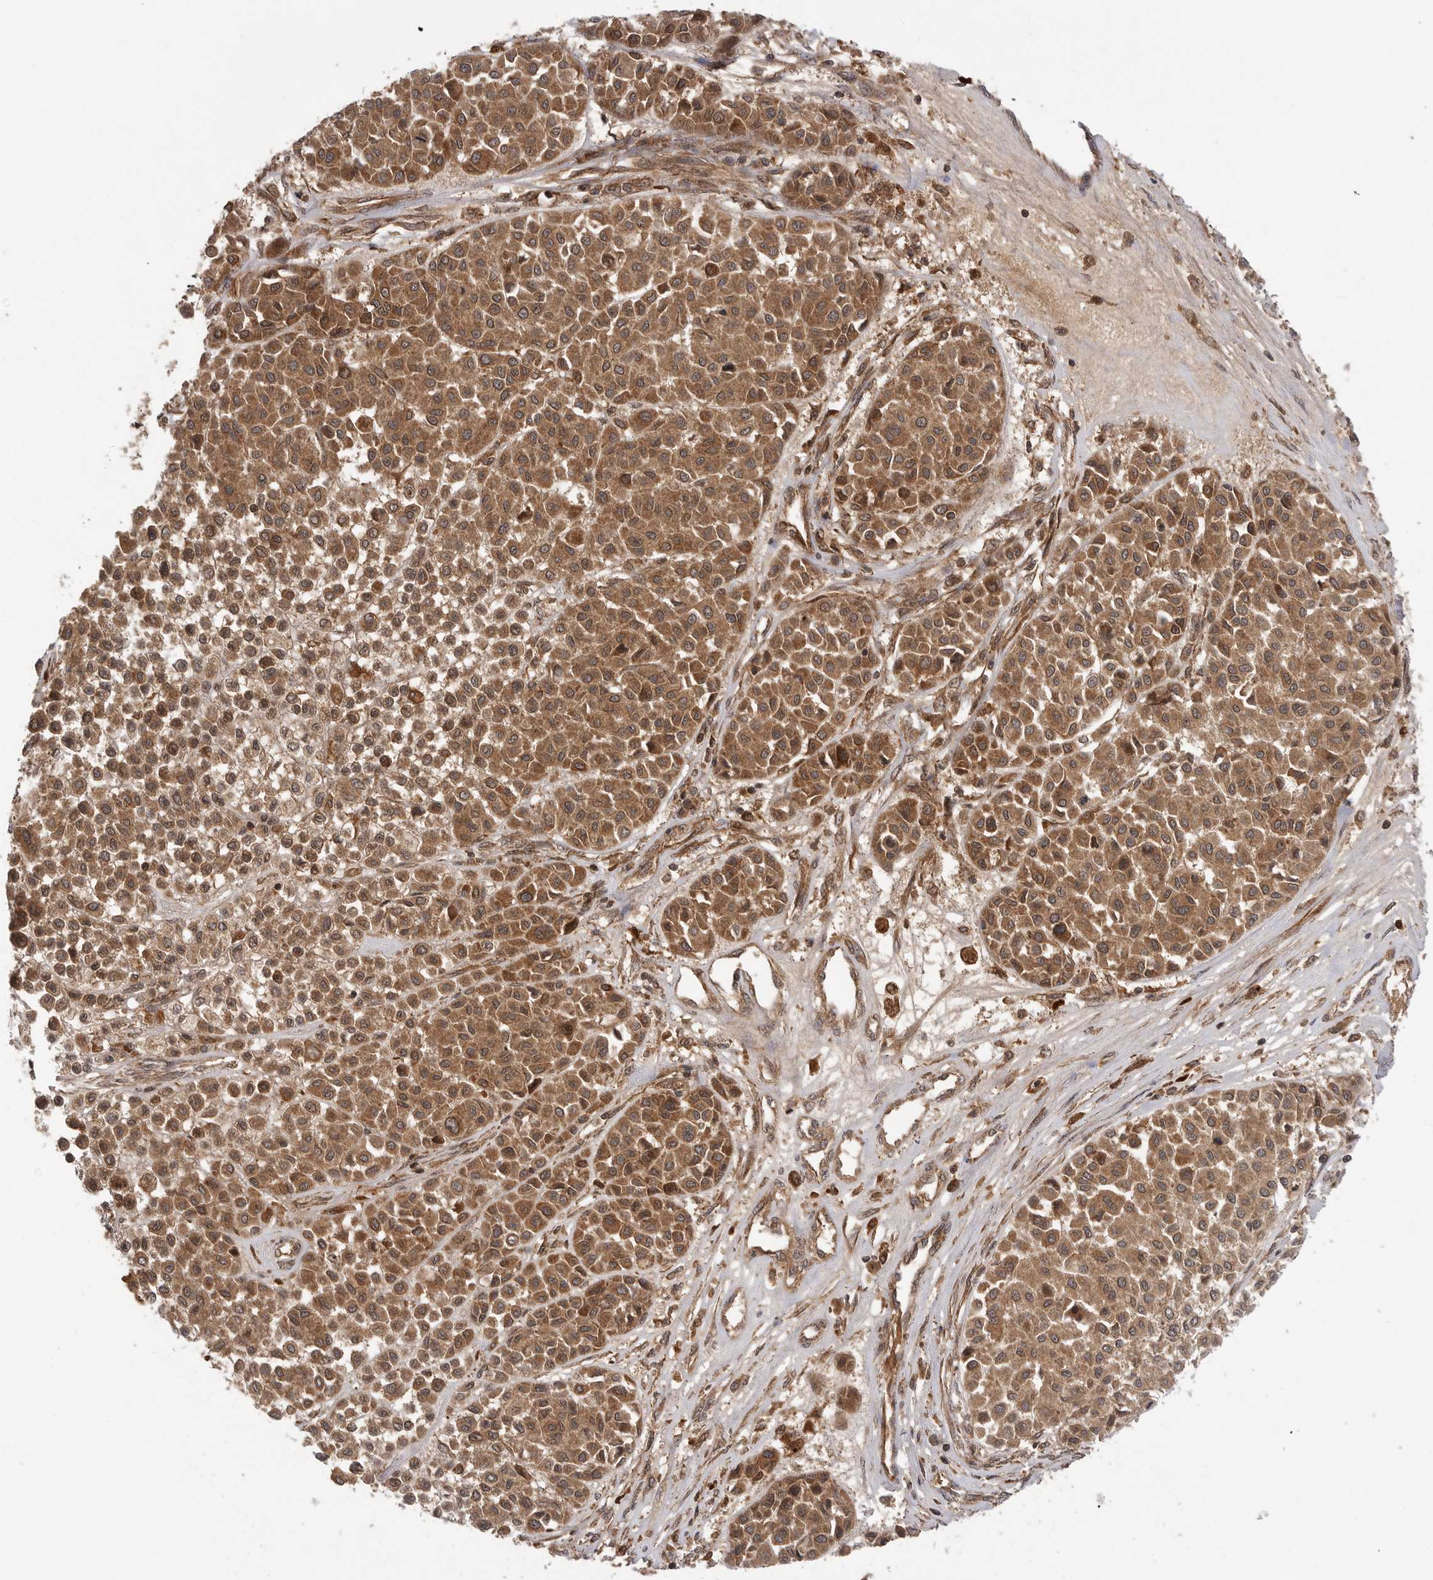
{"staining": {"intensity": "moderate", "quantity": ">75%", "location": "cytoplasmic/membranous"}, "tissue": "melanoma", "cell_type": "Tumor cells", "image_type": "cancer", "snomed": [{"axis": "morphology", "description": "Malignant melanoma, Metastatic site"}, {"axis": "topography", "description": "Soft tissue"}], "caption": "Malignant melanoma (metastatic site) stained with a brown dye shows moderate cytoplasmic/membranous positive expression in about >75% of tumor cells.", "gene": "PRDX4", "patient": {"sex": "male", "age": 41}}